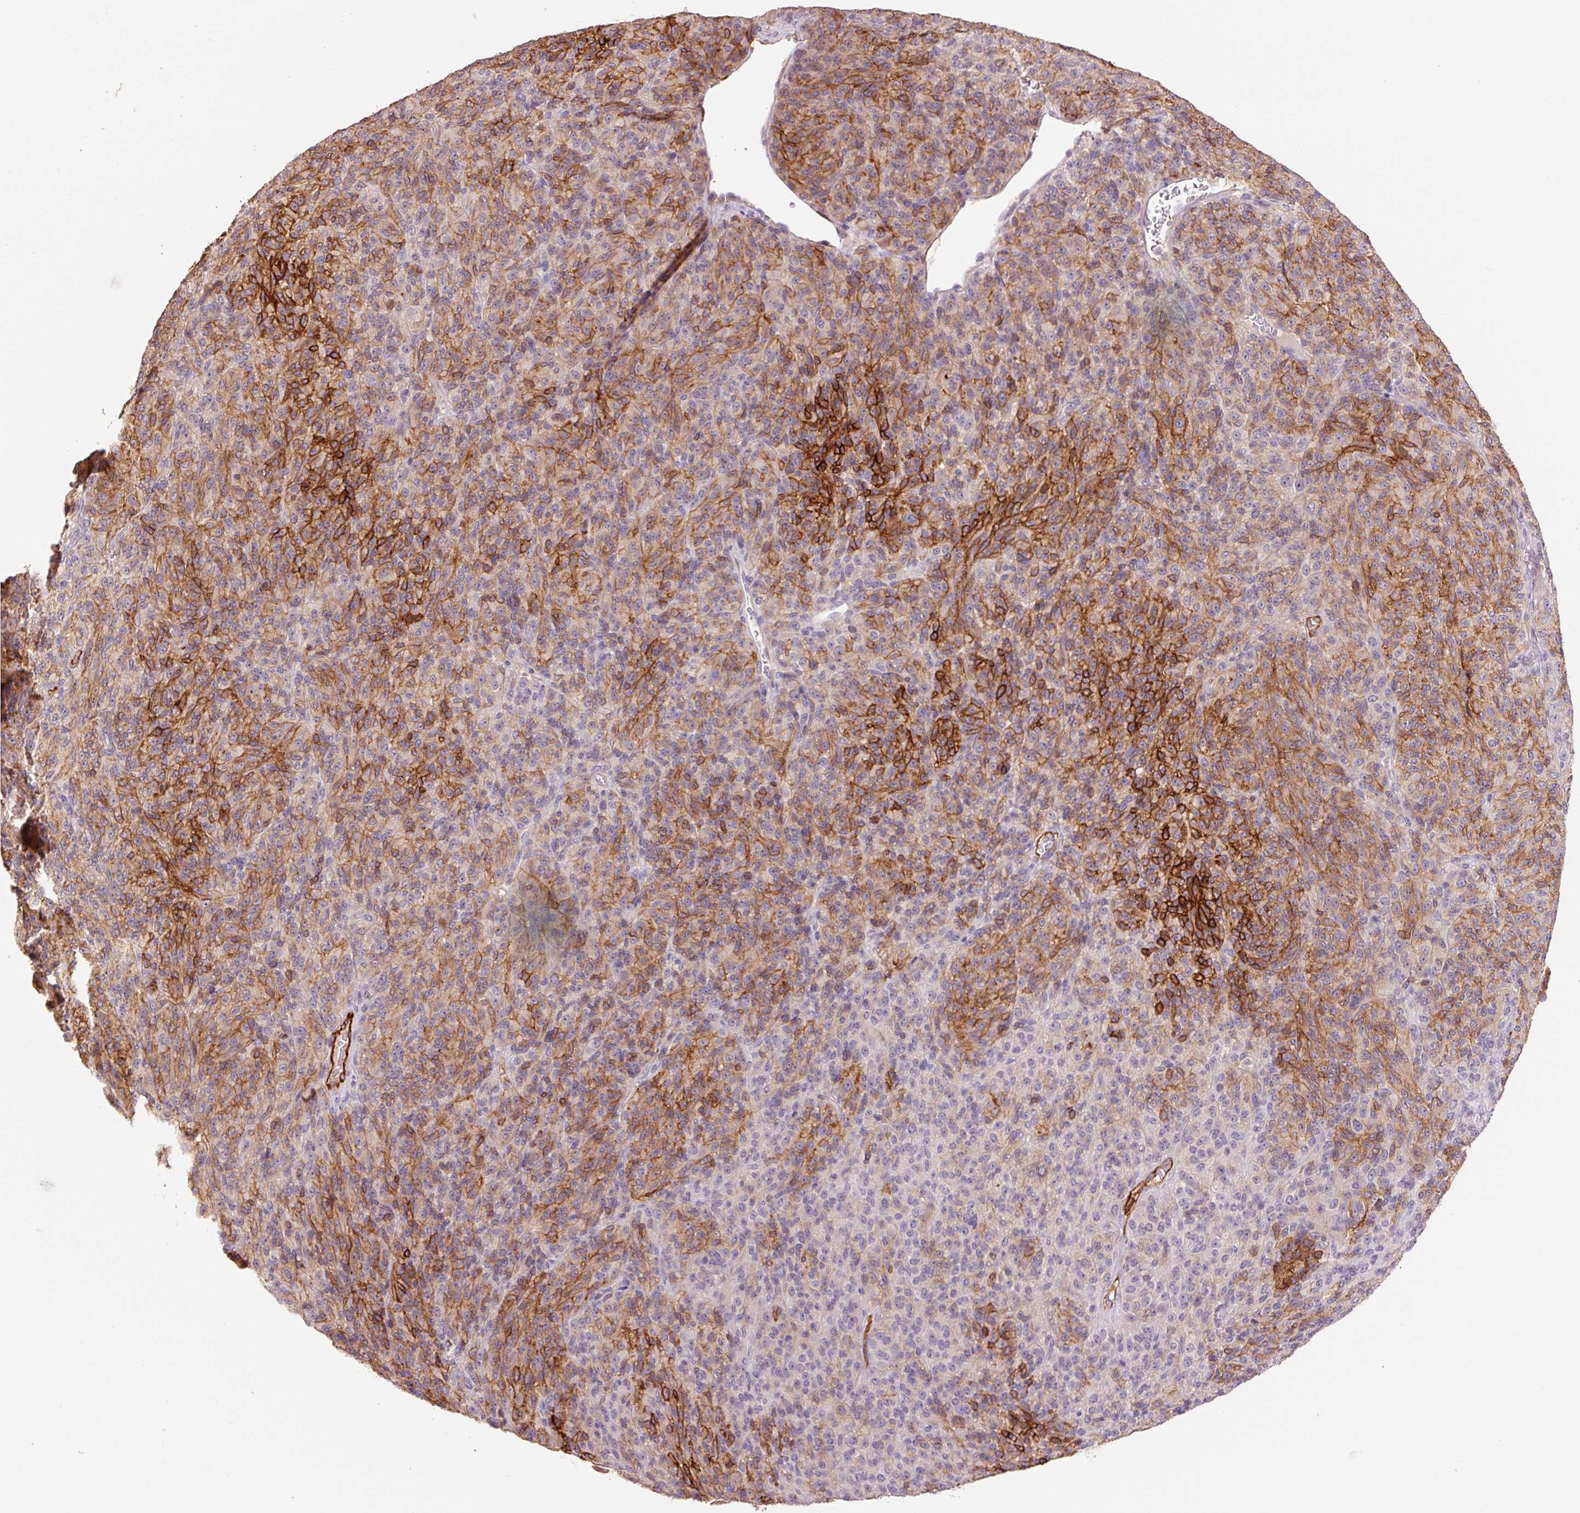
{"staining": {"intensity": "strong", "quantity": "25%-75%", "location": "cytoplasmic/membranous"}, "tissue": "melanoma", "cell_type": "Tumor cells", "image_type": "cancer", "snomed": [{"axis": "morphology", "description": "Malignant melanoma, Metastatic site"}, {"axis": "topography", "description": "Brain"}], "caption": "This photomicrograph reveals immunohistochemistry (IHC) staining of malignant melanoma (metastatic site), with high strong cytoplasmic/membranous staining in about 25%-75% of tumor cells.", "gene": "SLC1A4", "patient": {"sex": "female", "age": 56}}